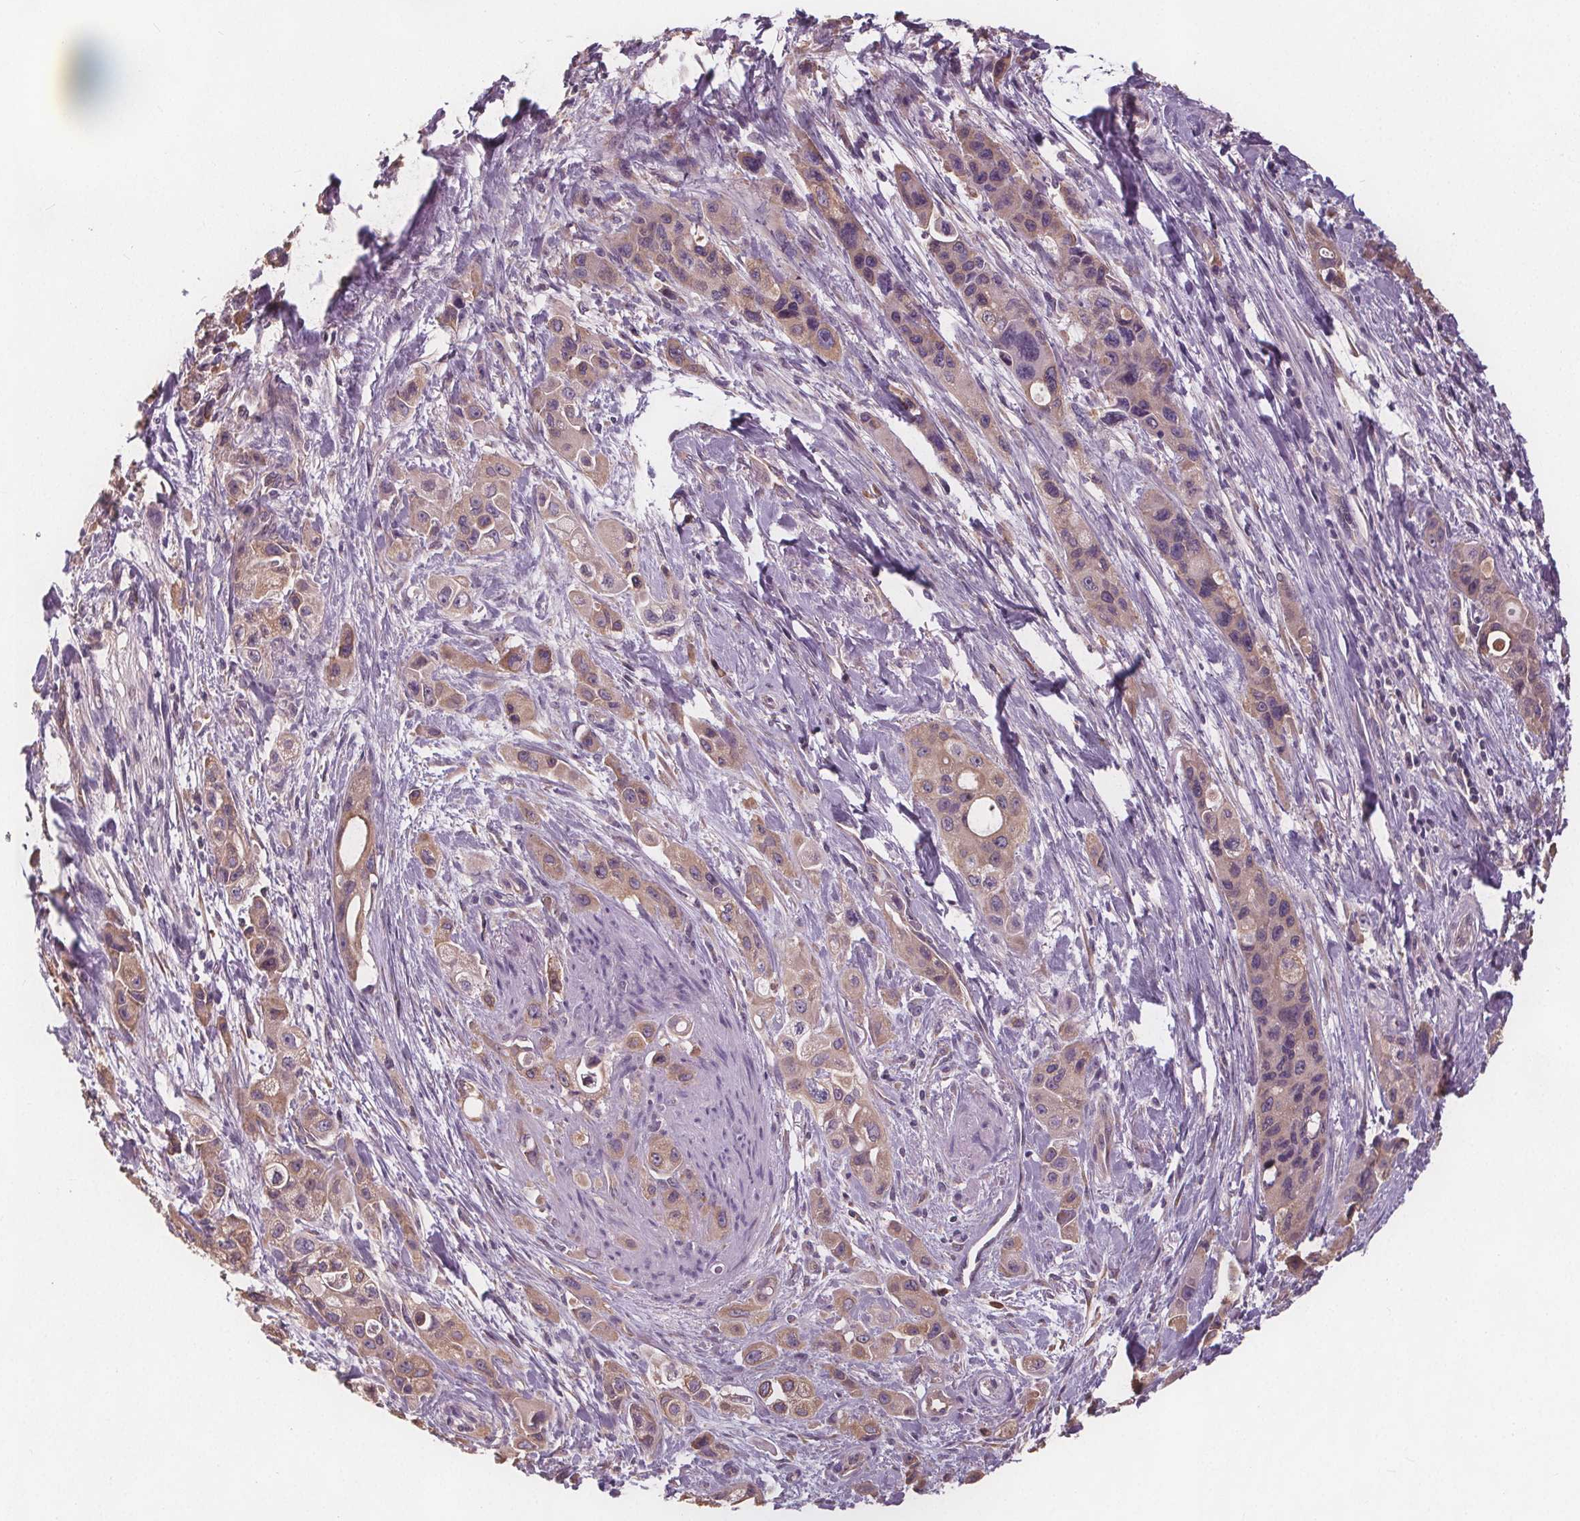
{"staining": {"intensity": "weak", "quantity": "25%-75%", "location": "cytoplasmic/membranous"}, "tissue": "pancreatic cancer", "cell_type": "Tumor cells", "image_type": "cancer", "snomed": [{"axis": "morphology", "description": "Adenocarcinoma, NOS"}, {"axis": "topography", "description": "Pancreas"}], "caption": "A high-resolution image shows immunohistochemistry staining of pancreatic cancer (adenocarcinoma), which exhibits weak cytoplasmic/membranous staining in approximately 25%-75% of tumor cells.", "gene": "TMEM80", "patient": {"sex": "female", "age": 66}}